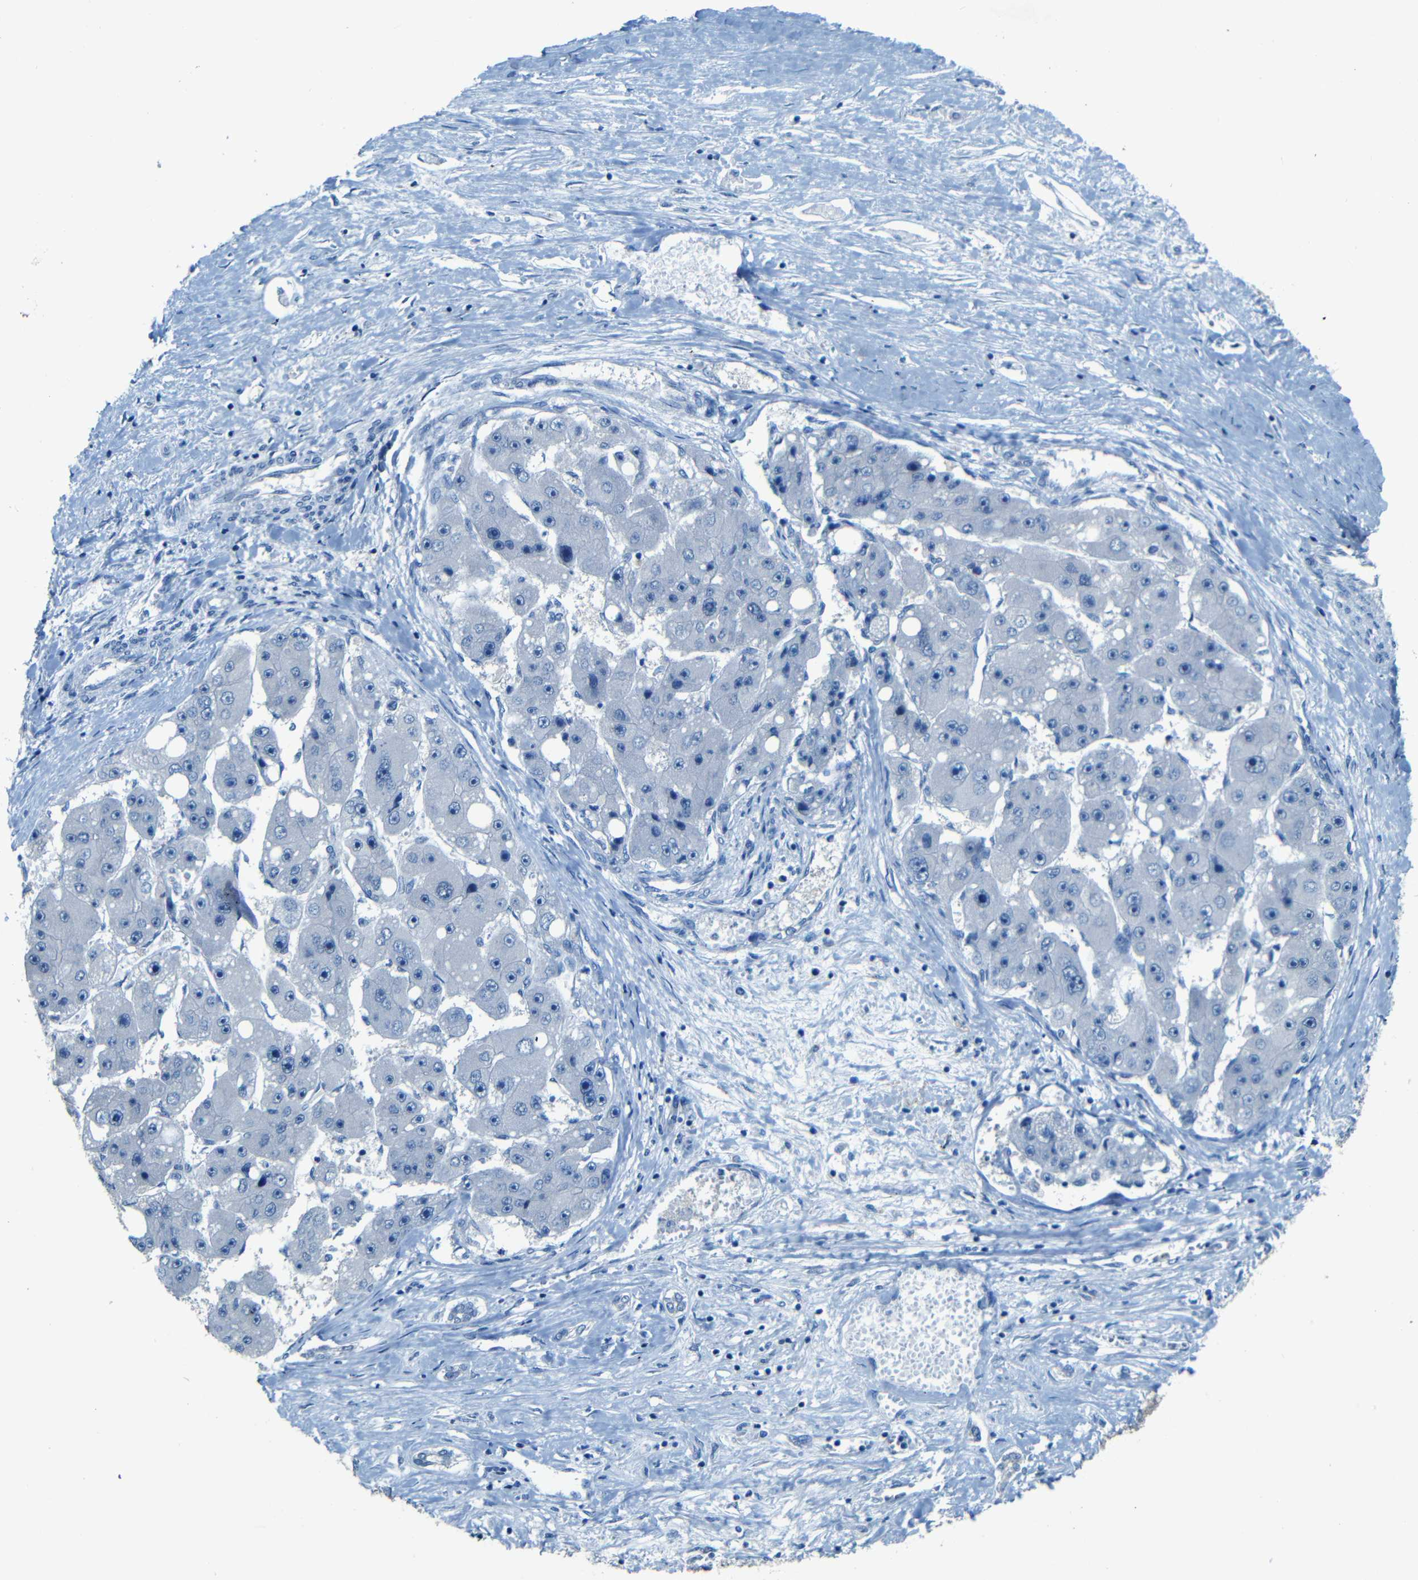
{"staining": {"intensity": "negative", "quantity": "none", "location": "none"}, "tissue": "liver cancer", "cell_type": "Tumor cells", "image_type": "cancer", "snomed": [{"axis": "morphology", "description": "Carcinoma, Hepatocellular, NOS"}, {"axis": "topography", "description": "Liver"}], "caption": "Immunohistochemistry histopathology image of hepatocellular carcinoma (liver) stained for a protein (brown), which exhibits no positivity in tumor cells.", "gene": "ZMAT1", "patient": {"sex": "female", "age": 61}}